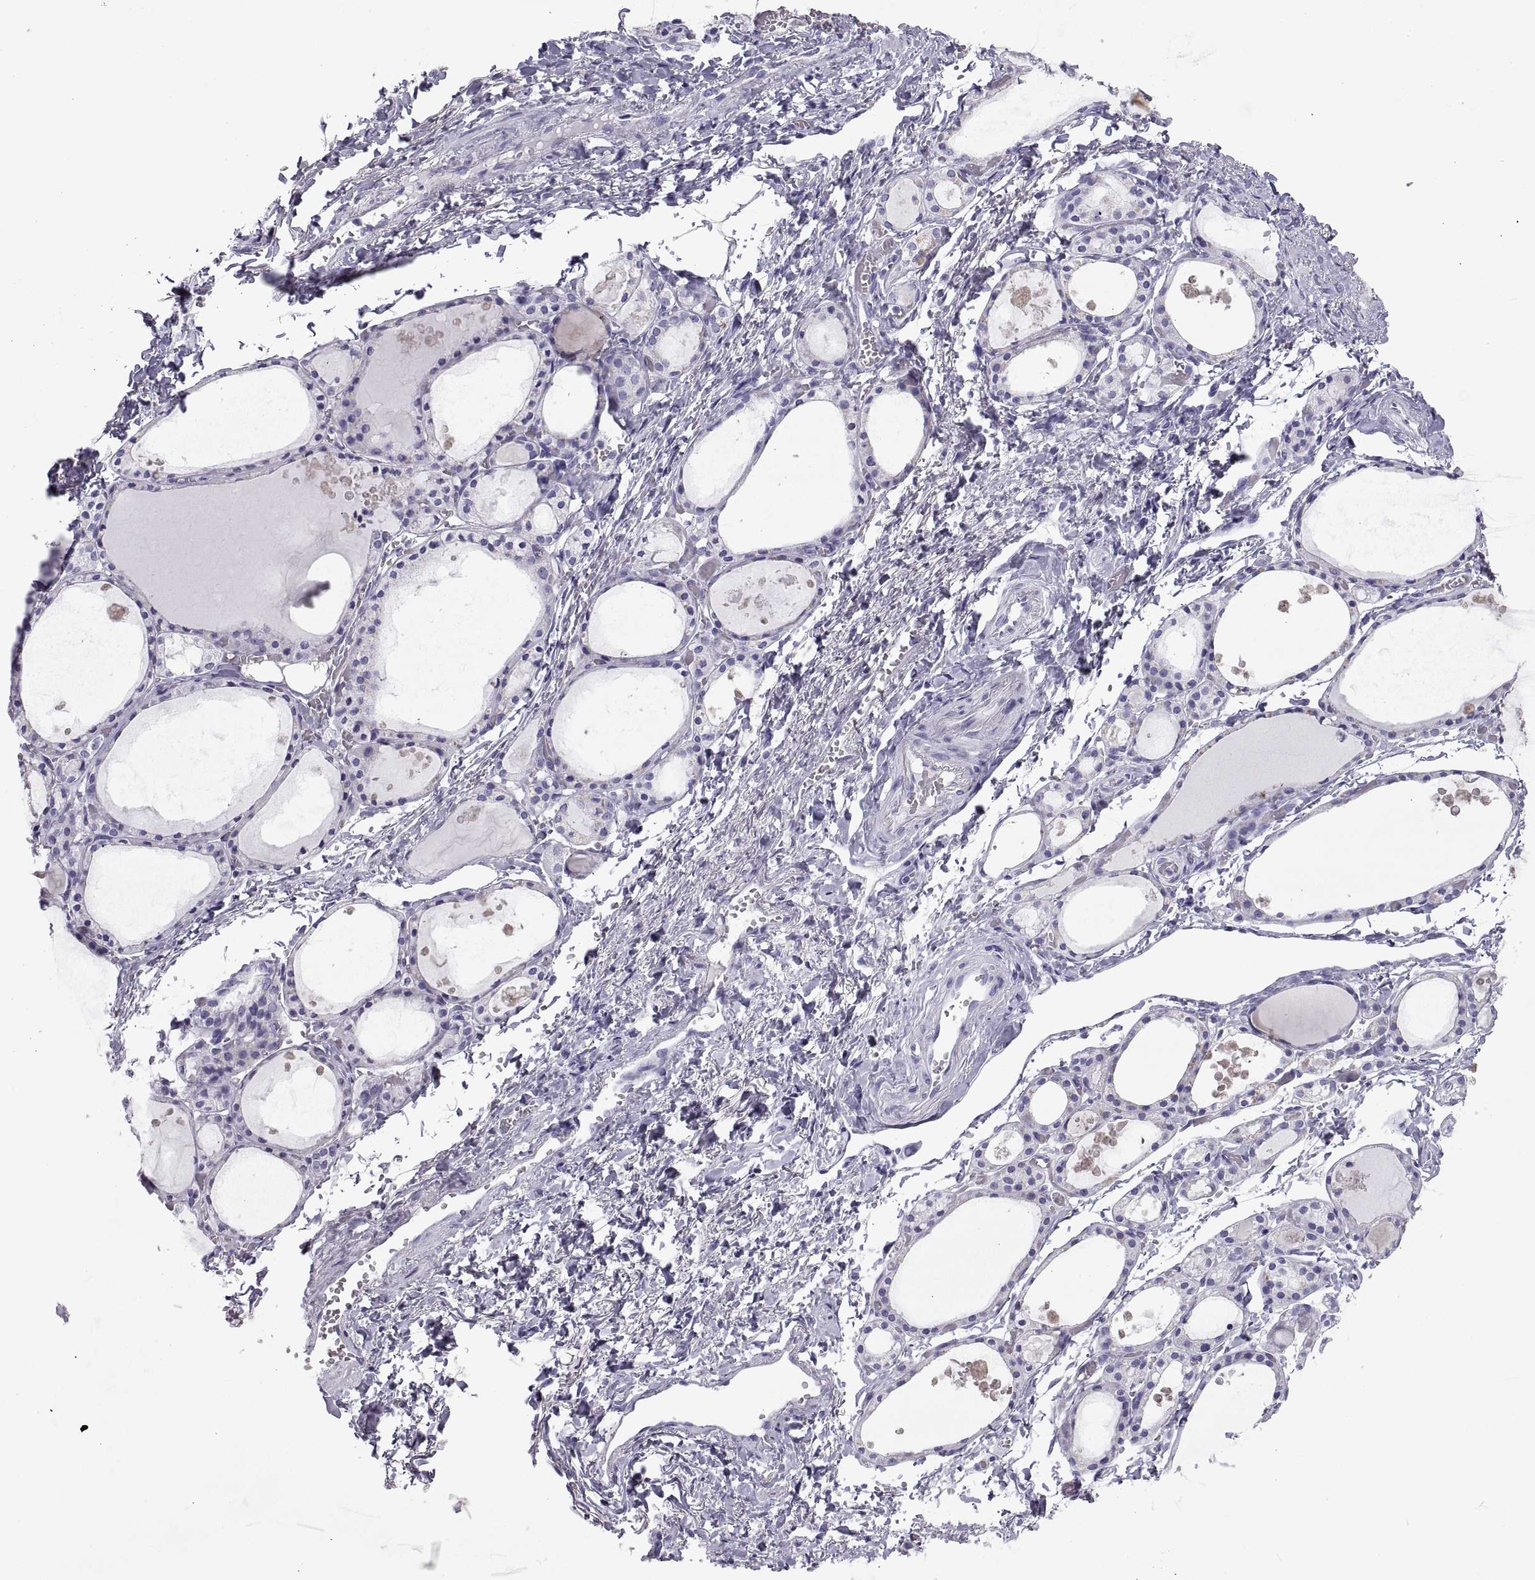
{"staining": {"intensity": "negative", "quantity": "none", "location": "none"}, "tissue": "thyroid gland", "cell_type": "Glandular cells", "image_type": "normal", "snomed": [{"axis": "morphology", "description": "Normal tissue, NOS"}, {"axis": "topography", "description": "Thyroid gland"}], "caption": "Micrograph shows no protein staining in glandular cells of normal thyroid gland.", "gene": "RLBP1", "patient": {"sex": "male", "age": 68}}